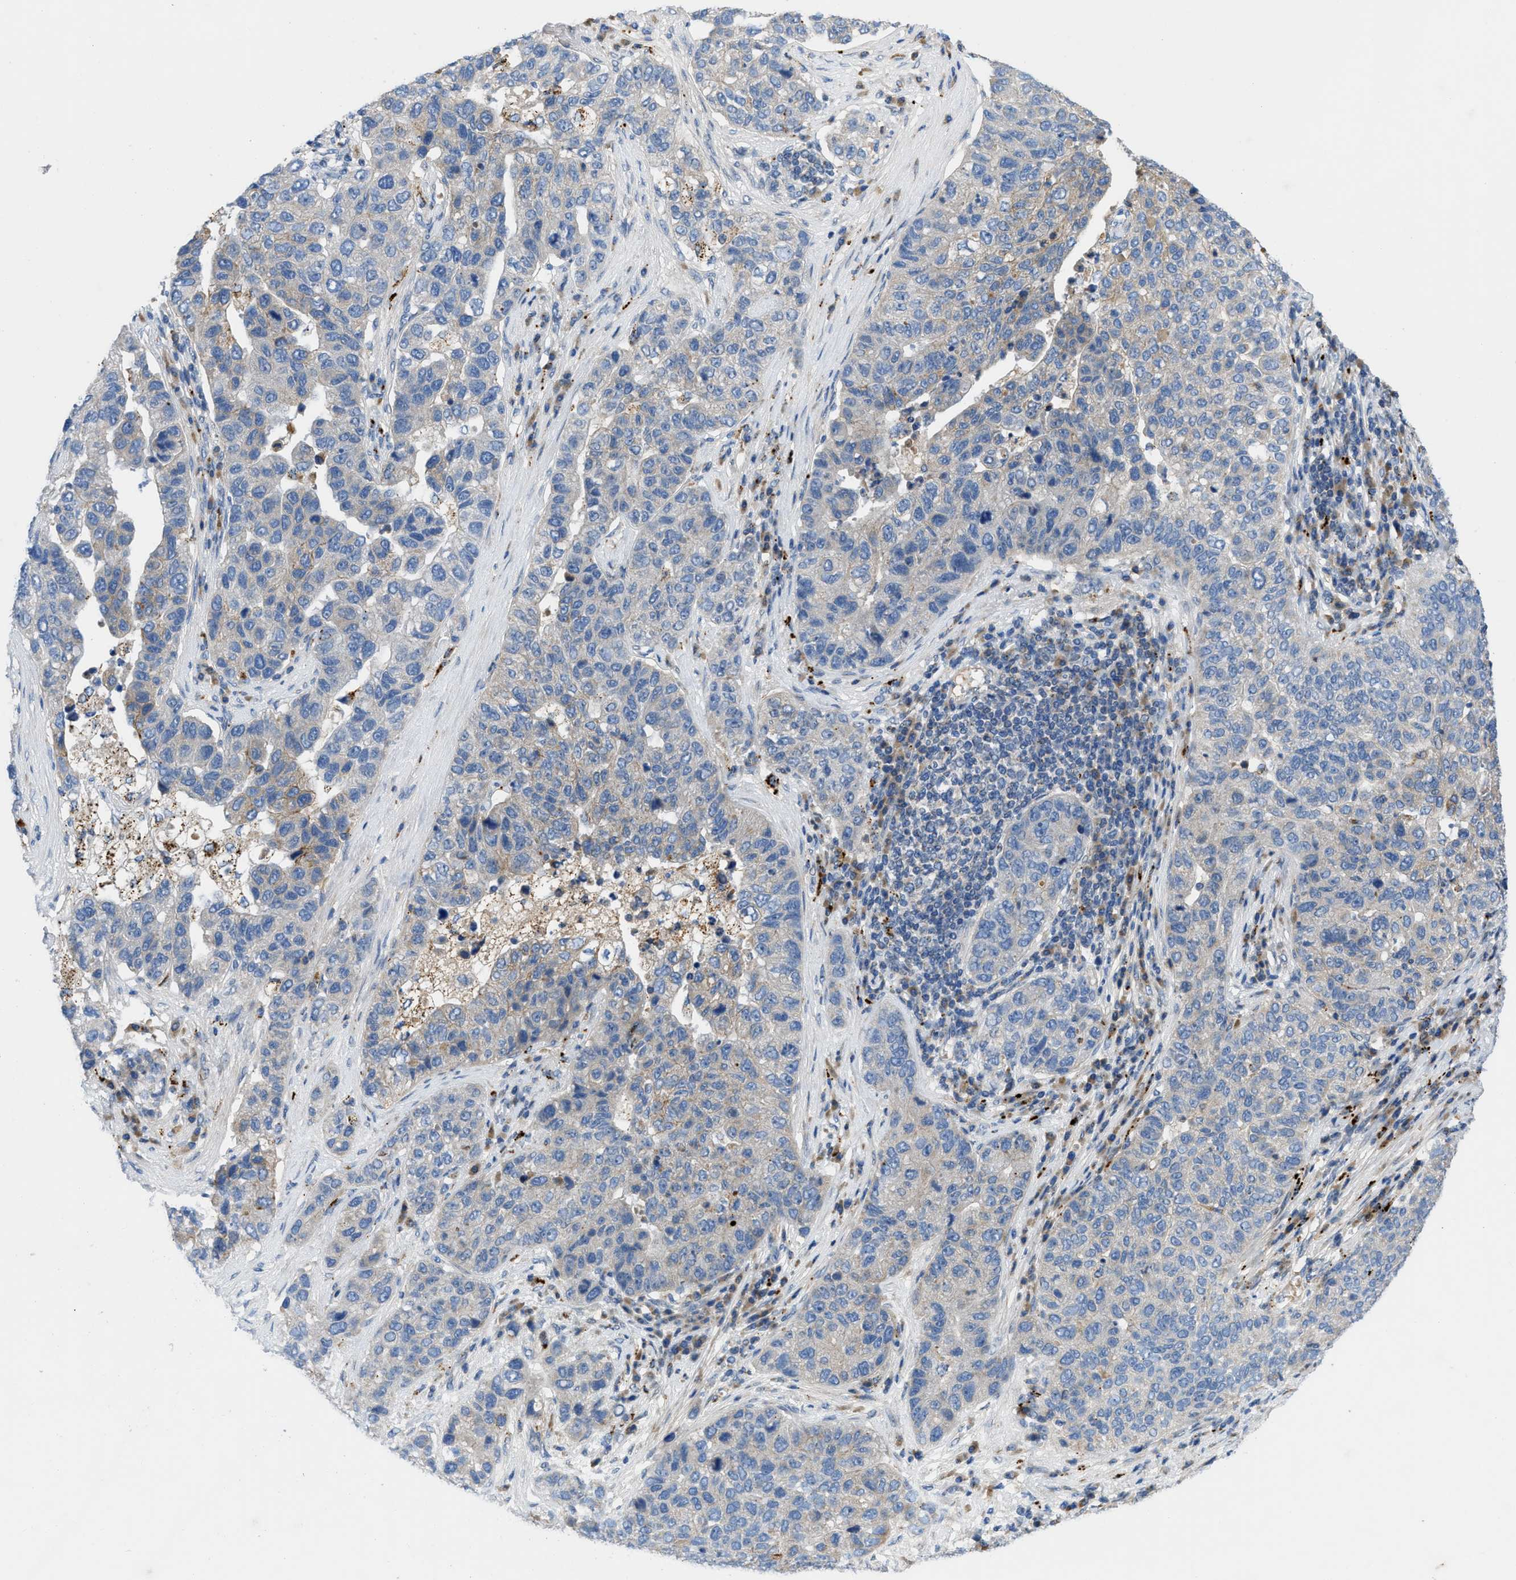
{"staining": {"intensity": "negative", "quantity": "none", "location": "none"}, "tissue": "pancreatic cancer", "cell_type": "Tumor cells", "image_type": "cancer", "snomed": [{"axis": "morphology", "description": "Adenocarcinoma, NOS"}, {"axis": "topography", "description": "Pancreas"}], "caption": "A micrograph of pancreatic cancer (adenocarcinoma) stained for a protein shows no brown staining in tumor cells.", "gene": "TMEM248", "patient": {"sex": "female", "age": 61}}